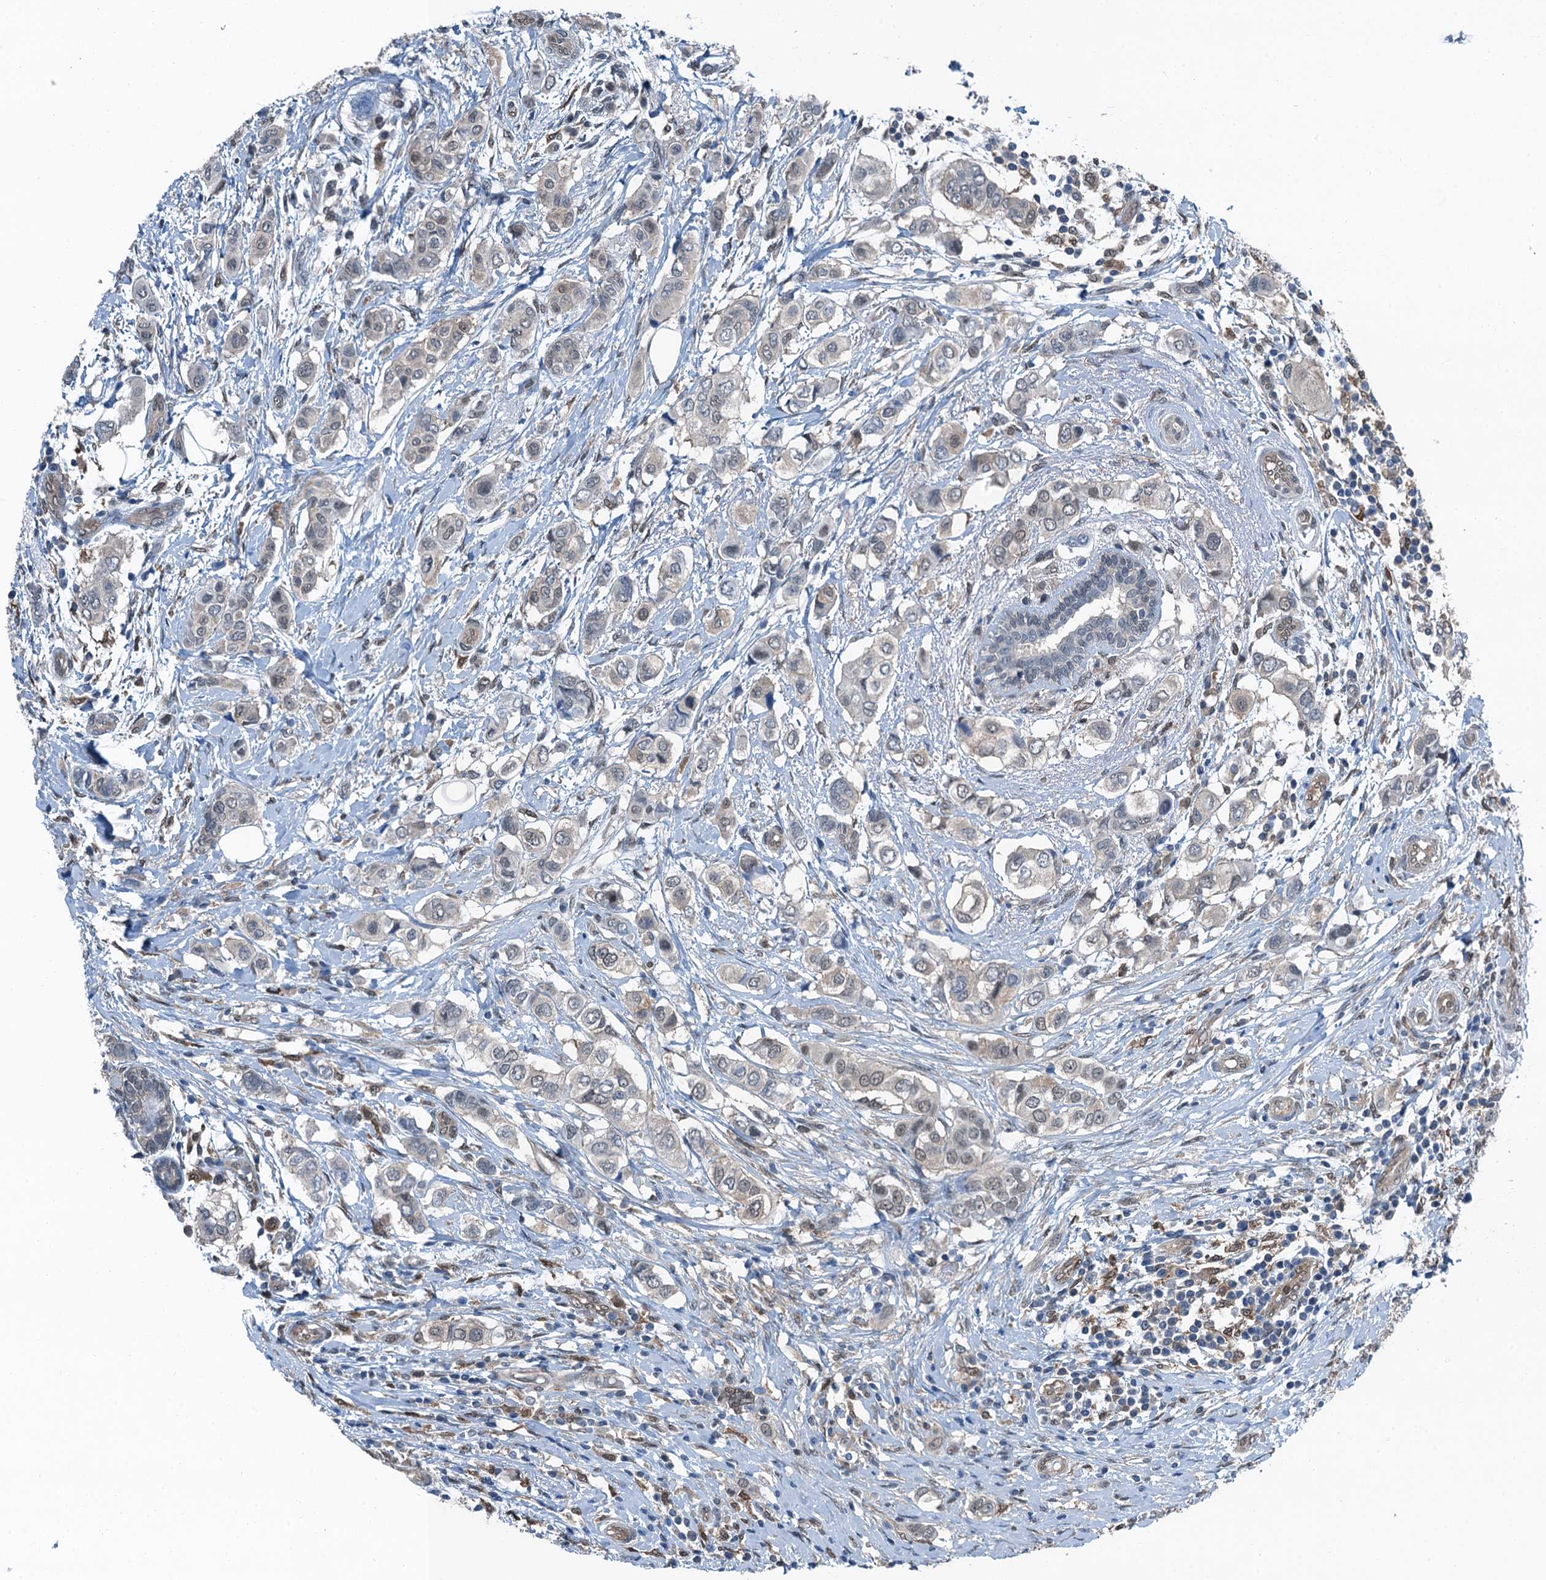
{"staining": {"intensity": "negative", "quantity": "none", "location": "none"}, "tissue": "breast cancer", "cell_type": "Tumor cells", "image_type": "cancer", "snomed": [{"axis": "morphology", "description": "Lobular carcinoma"}, {"axis": "topography", "description": "Breast"}], "caption": "Breast cancer (lobular carcinoma) was stained to show a protein in brown. There is no significant staining in tumor cells.", "gene": "RNH1", "patient": {"sex": "female", "age": 51}}